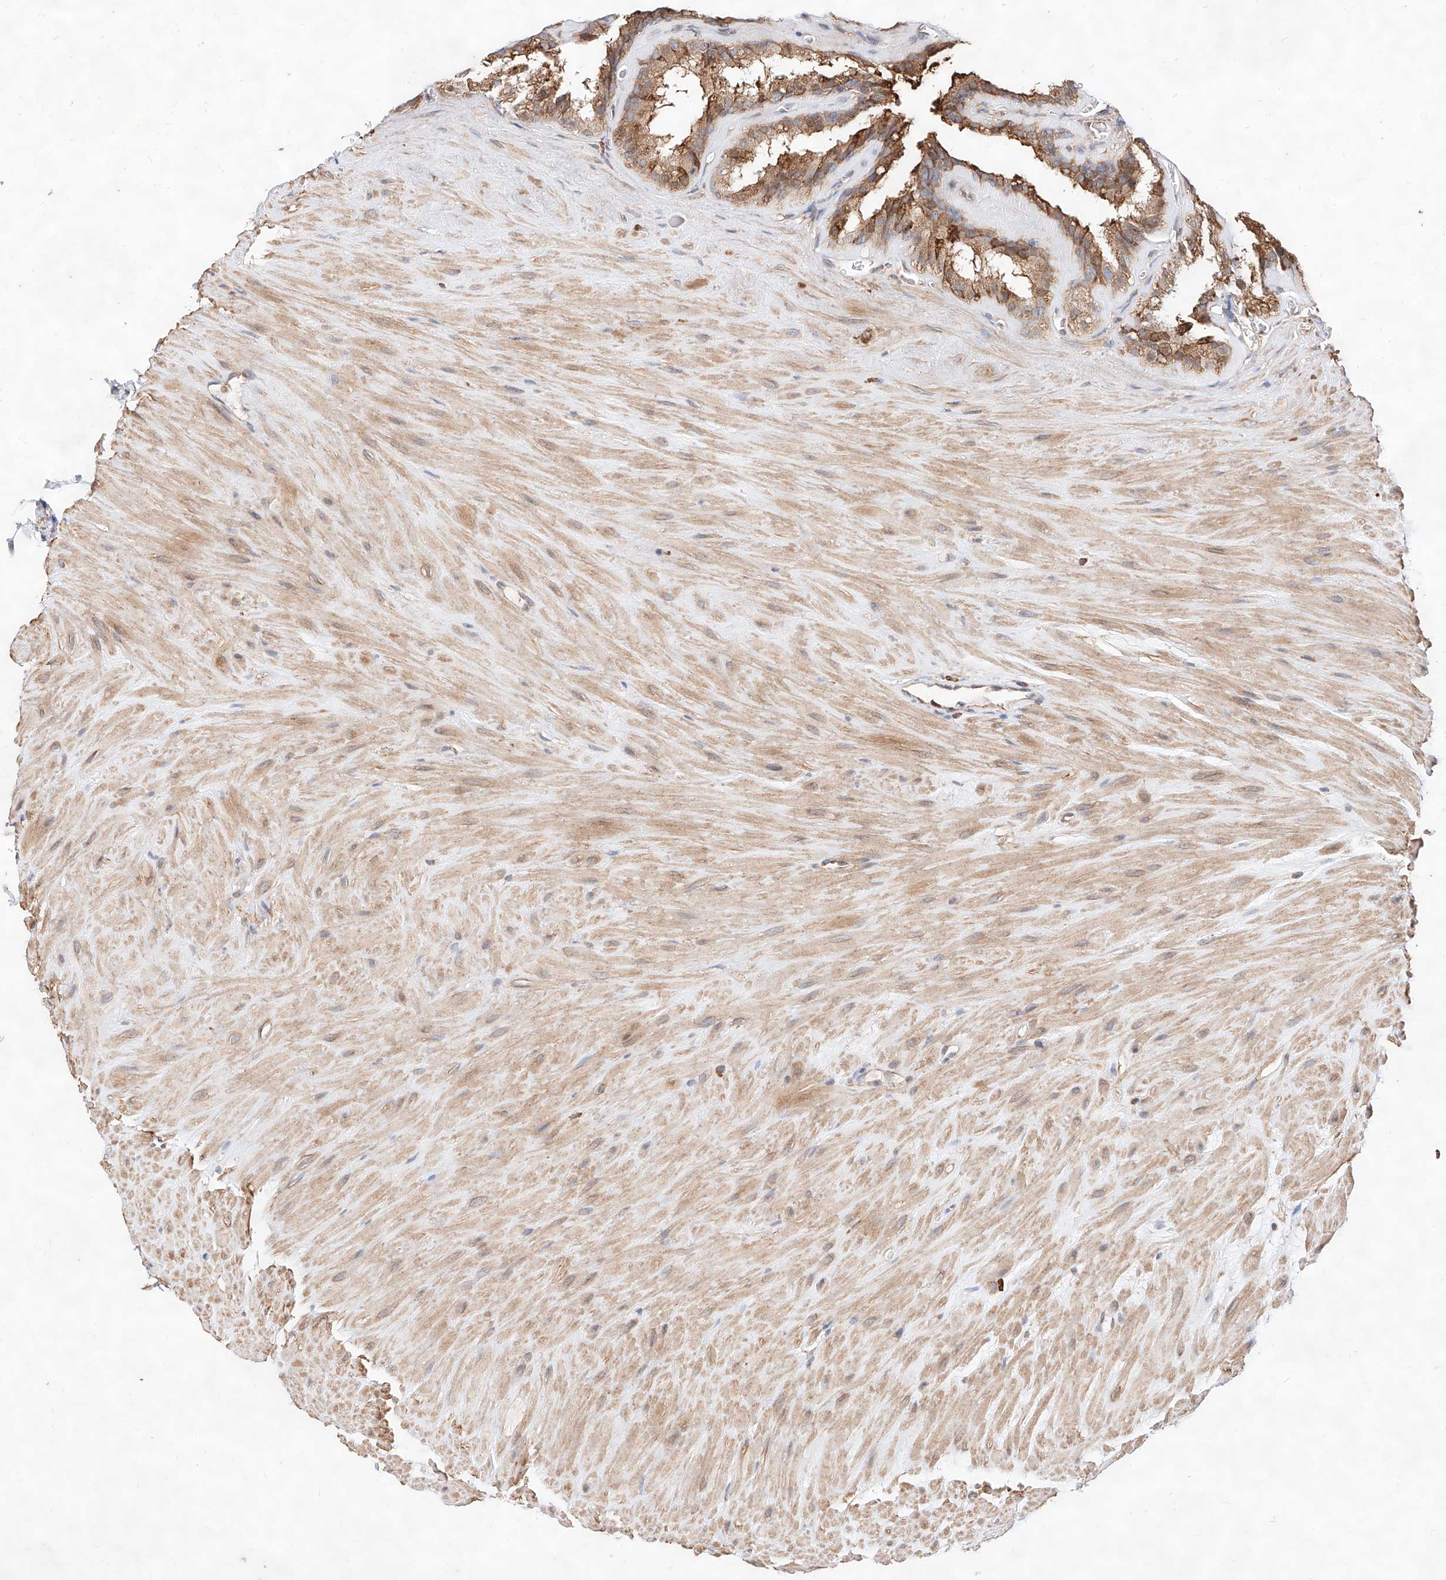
{"staining": {"intensity": "moderate", "quantity": ">75%", "location": "cytoplasmic/membranous"}, "tissue": "seminal vesicle", "cell_type": "Glandular cells", "image_type": "normal", "snomed": [{"axis": "morphology", "description": "Normal tissue, NOS"}, {"axis": "topography", "description": "Prostate"}, {"axis": "topography", "description": "Seminal veicle"}], "caption": "Seminal vesicle stained for a protein demonstrates moderate cytoplasmic/membranous positivity in glandular cells.", "gene": "ATP9B", "patient": {"sex": "male", "age": 59}}